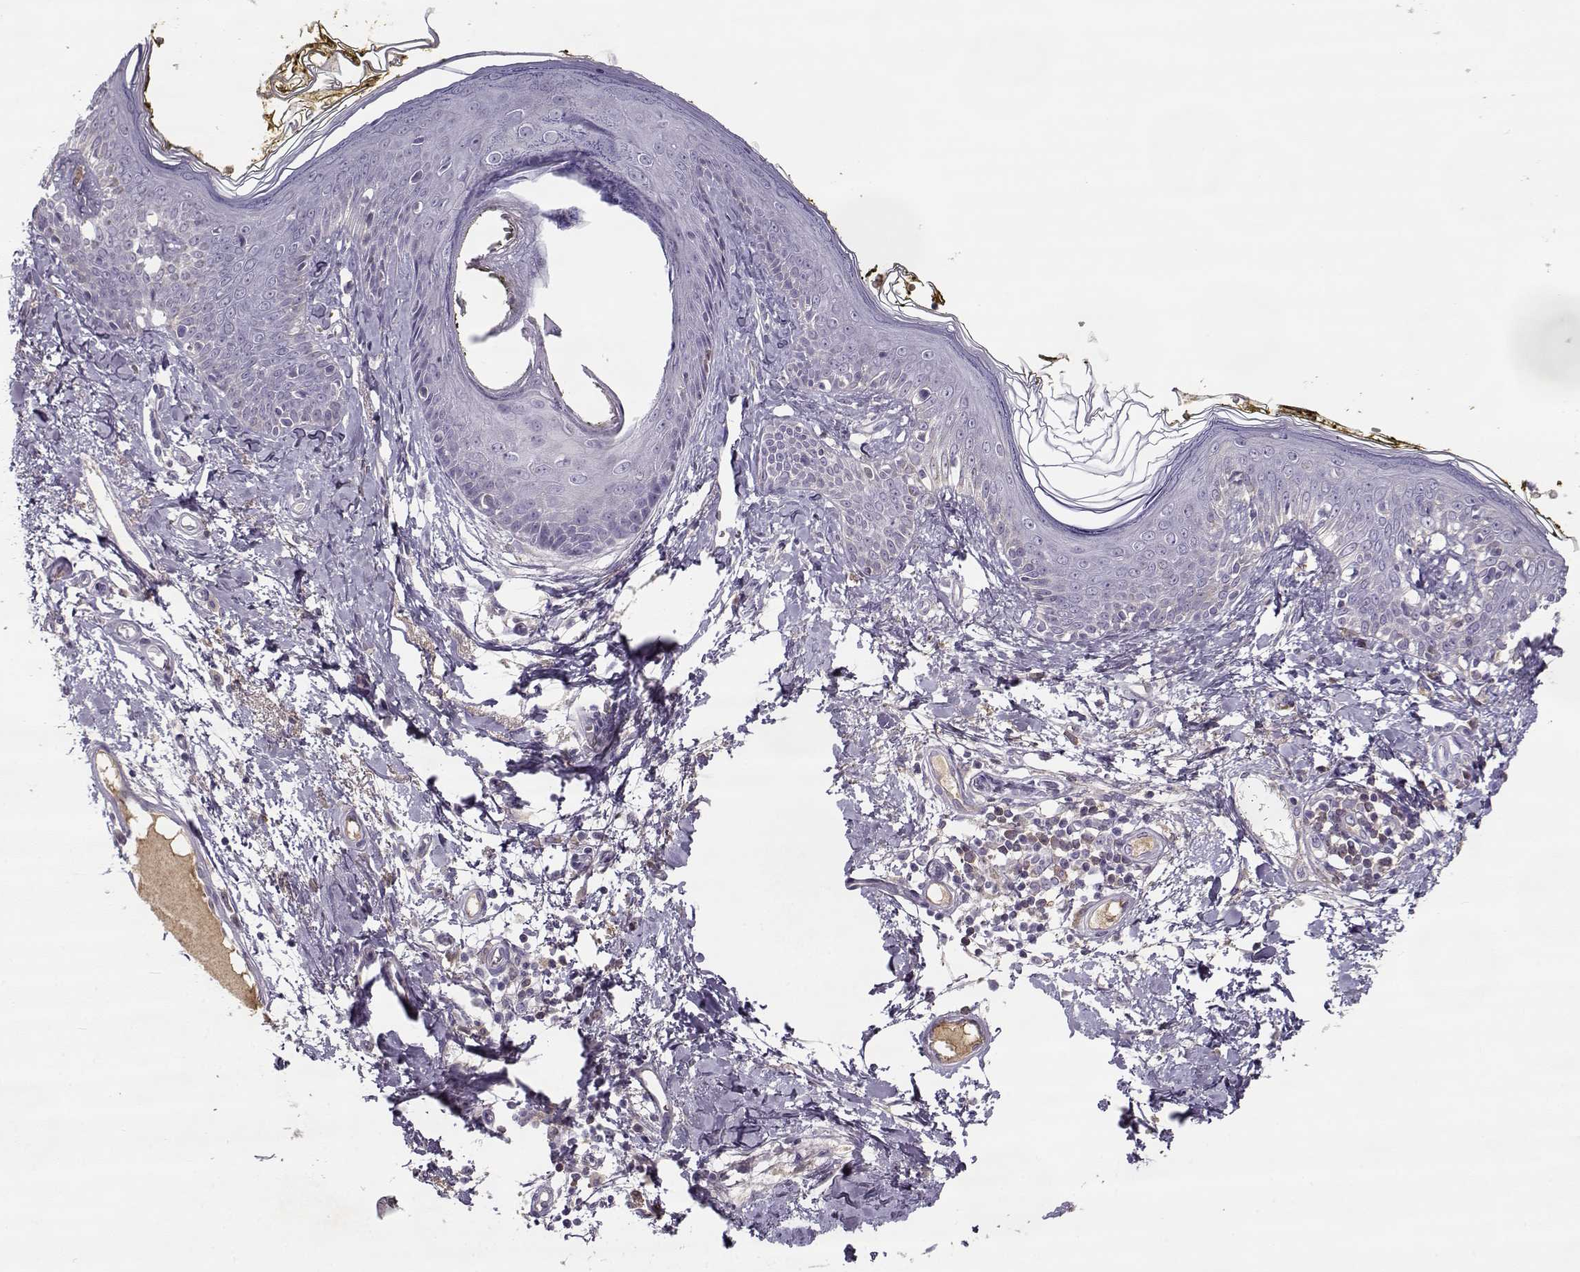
{"staining": {"intensity": "negative", "quantity": "none", "location": "none"}, "tissue": "skin", "cell_type": "Fibroblasts", "image_type": "normal", "snomed": [{"axis": "morphology", "description": "Normal tissue, NOS"}, {"axis": "topography", "description": "Skin"}], "caption": "The image demonstrates no staining of fibroblasts in unremarkable skin. (IHC, brightfield microscopy, high magnification).", "gene": "SLCO6A1", "patient": {"sex": "male", "age": 76}}